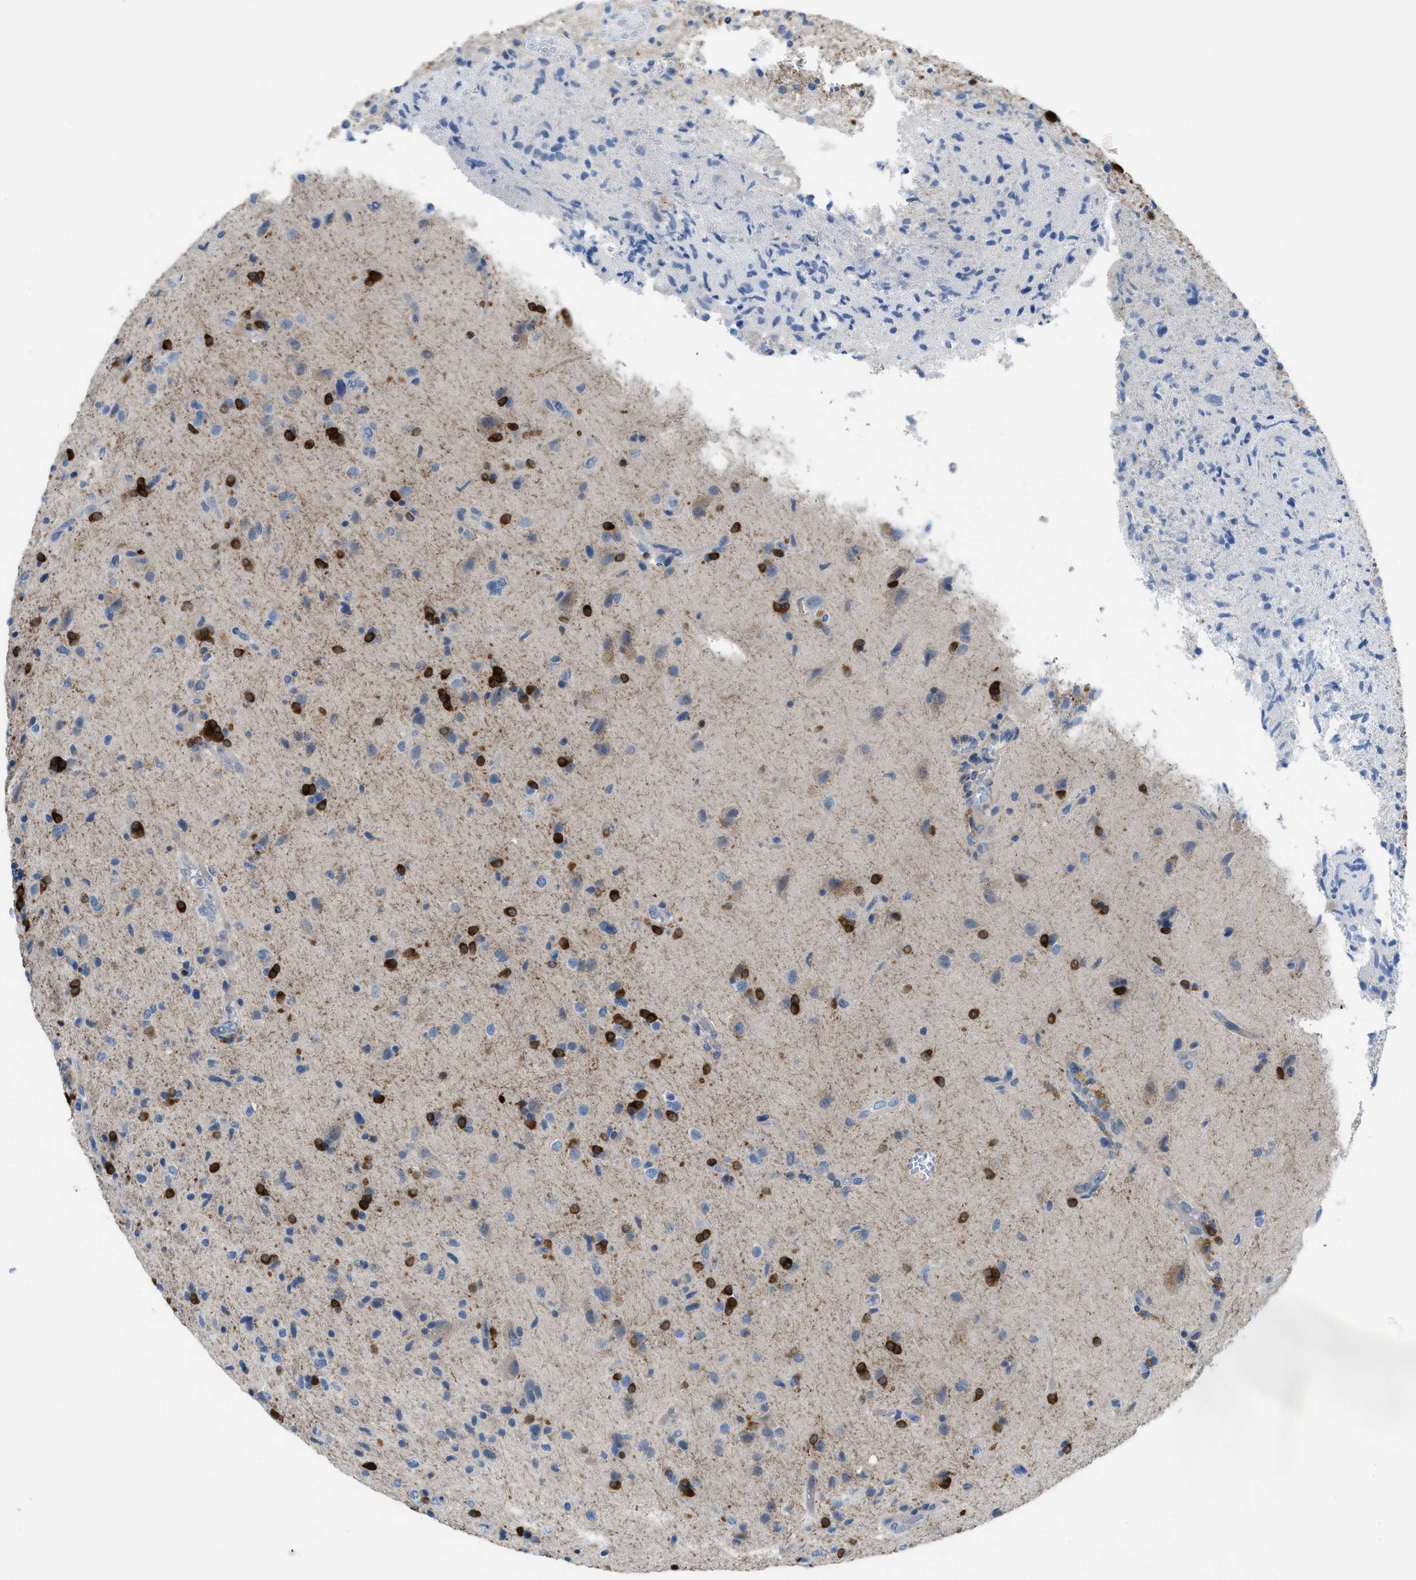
{"staining": {"intensity": "negative", "quantity": "none", "location": "none"}, "tissue": "glioma", "cell_type": "Tumor cells", "image_type": "cancer", "snomed": [{"axis": "morphology", "description": "Glioma, malignant, High grade"}, {"axis": "topography", "description": "Brain"}], "caption": "This is an immunohistochemistry (IHC) micrograph of malignant glioma (high-grade). There is no positivity in tumor cells.", "gene": "ASPA", "patient": {"sex": "male", "age": 72}}